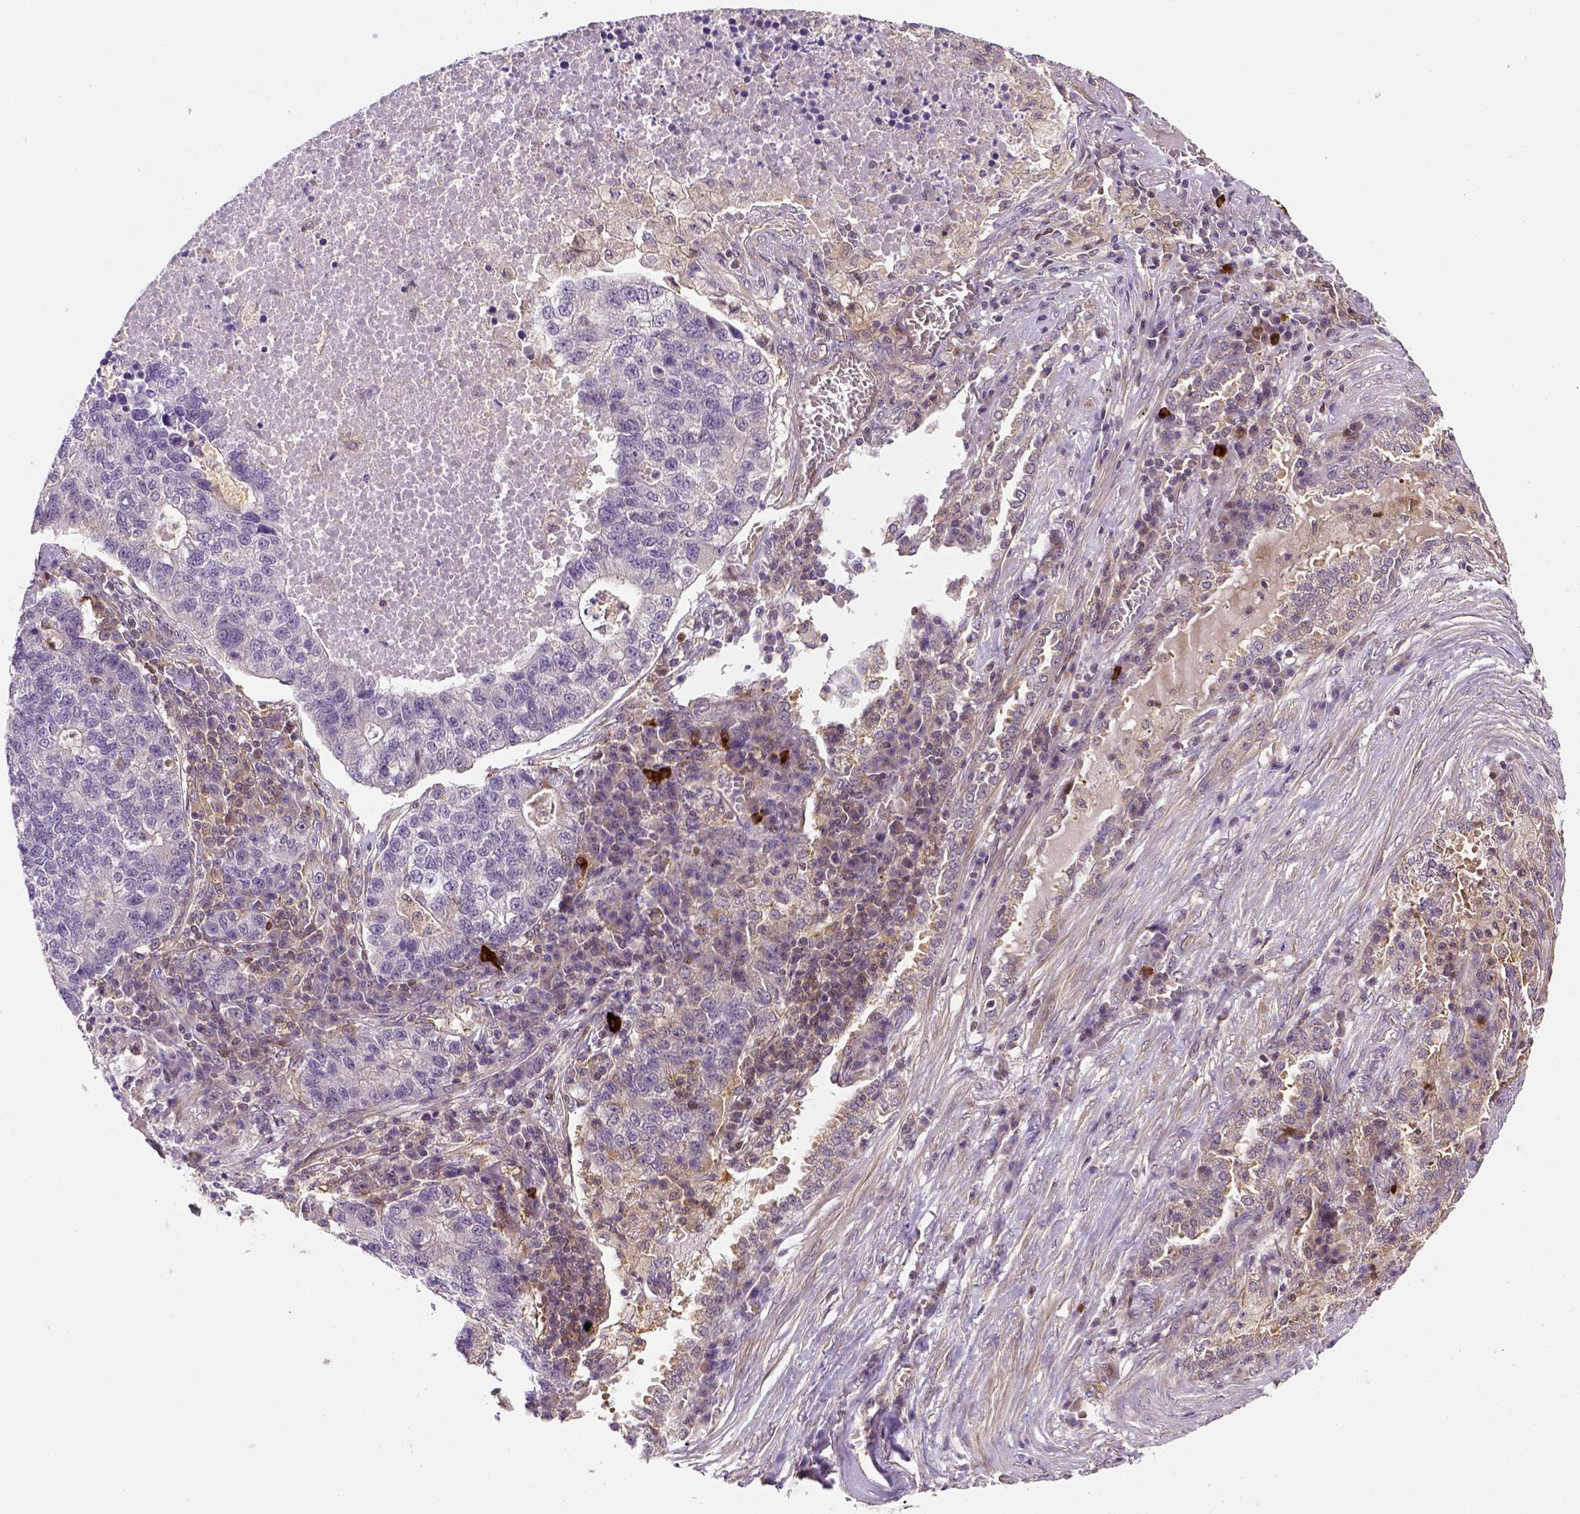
{"staining": {"intensity": "negative", "quantity": "none", "location": "none"}, "tissue": "lung cancer", "cell_type": "Tumor cells", "image_type": "cancer", "snomed": [{"axis": "morphology", "description": "Adenocarcinoma, NOS"}, {"axis": "topography", "description": "Lung"}], "caption": "High magnification brightfield microscopy of lung adenocarcinoma stained with DAB (brown) and counterstained with hematoxylin (blue): tumor cells show no significant expression. Brightfield microscopy of IHC stained with DAB (brown) and hematoxylin (blue), captured at high magnification.", "gene": "MATK", "patient": {"sex": "male", "age": 57}}